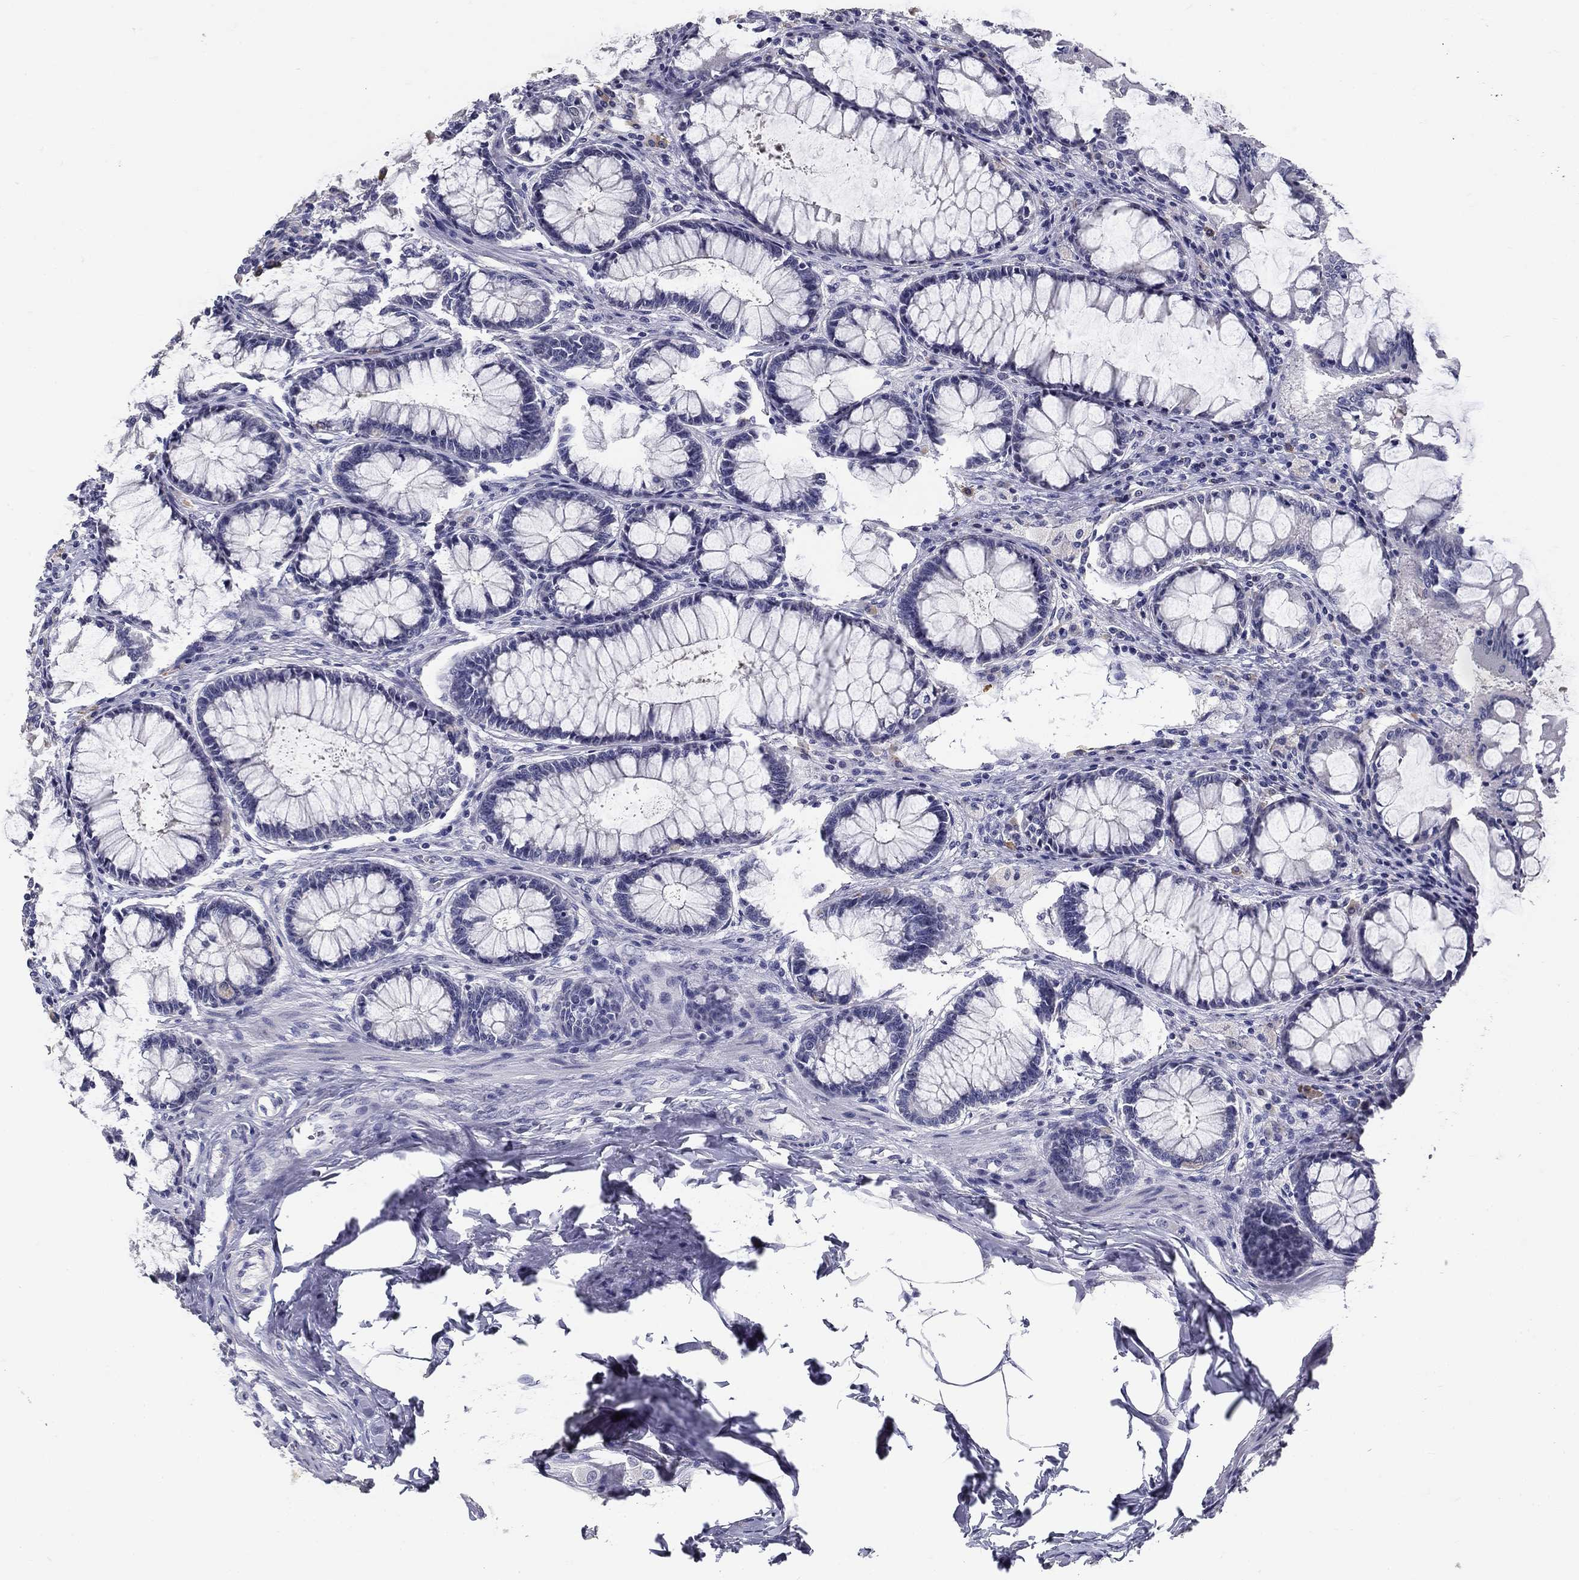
{"staining": {"intensity": "negative", "quantity": "none", "location": "none"}, "tissue": "colon", "cell_type": "Endothelial cells", "image_type": "normal", "snomed": [{"axis": "morphology", "description": "Normal tissue, NOS"}, {"axis": "topography", "description": "Colon"}], "caption": "A histopathology image of human colon is negative for staining in endothelial cells. (Brightfield microscopy of DAB (3,3'-diaminobenzidine) immunohistochemistry at high magnification).", "gene": "POMC", "patient": {"sex": "female", "age": 65}}